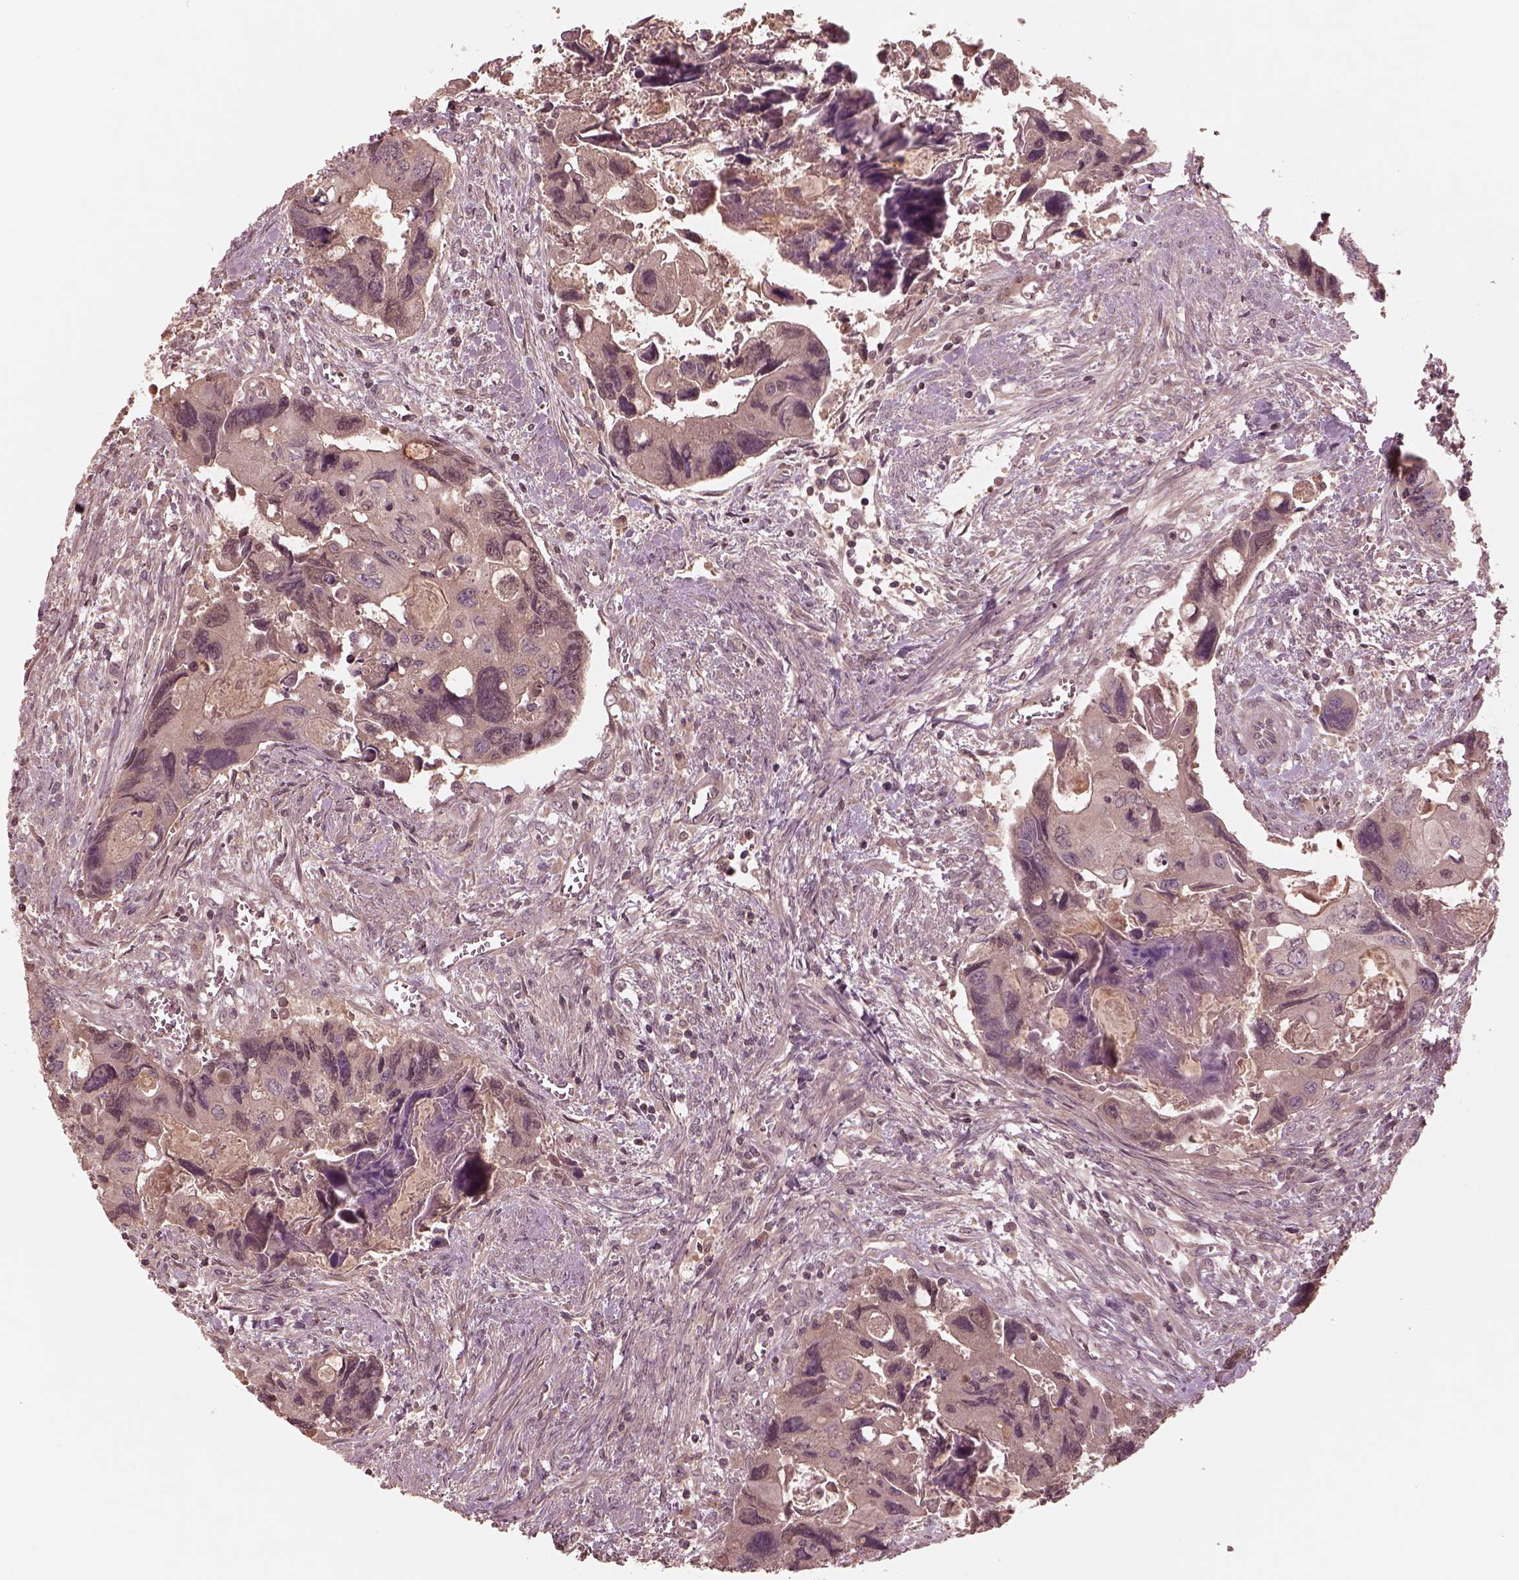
{"staining": {"intensity": "negative", "quantity": "none", "location": "none"}, "tissue": "colorectal cancer", "cell_type": "Tumor cells", "image_type": "cancer", "snomed": [{"axis": "morphology", "description": "Adenocarcinoma, NOS"}, {"axis": "topography", "description": "Rectum"}], "caption": "Immunohistochemistry (IHC) photomicrograph of neoplastic tissue: adenocarcinoma (colorectal) stained with DAB (3,3'-diaminobenzidine) demonstrates no significant protein staining in tumor cells.", "gene": "TF", "patient": {"sex": "male", "age": 62}}